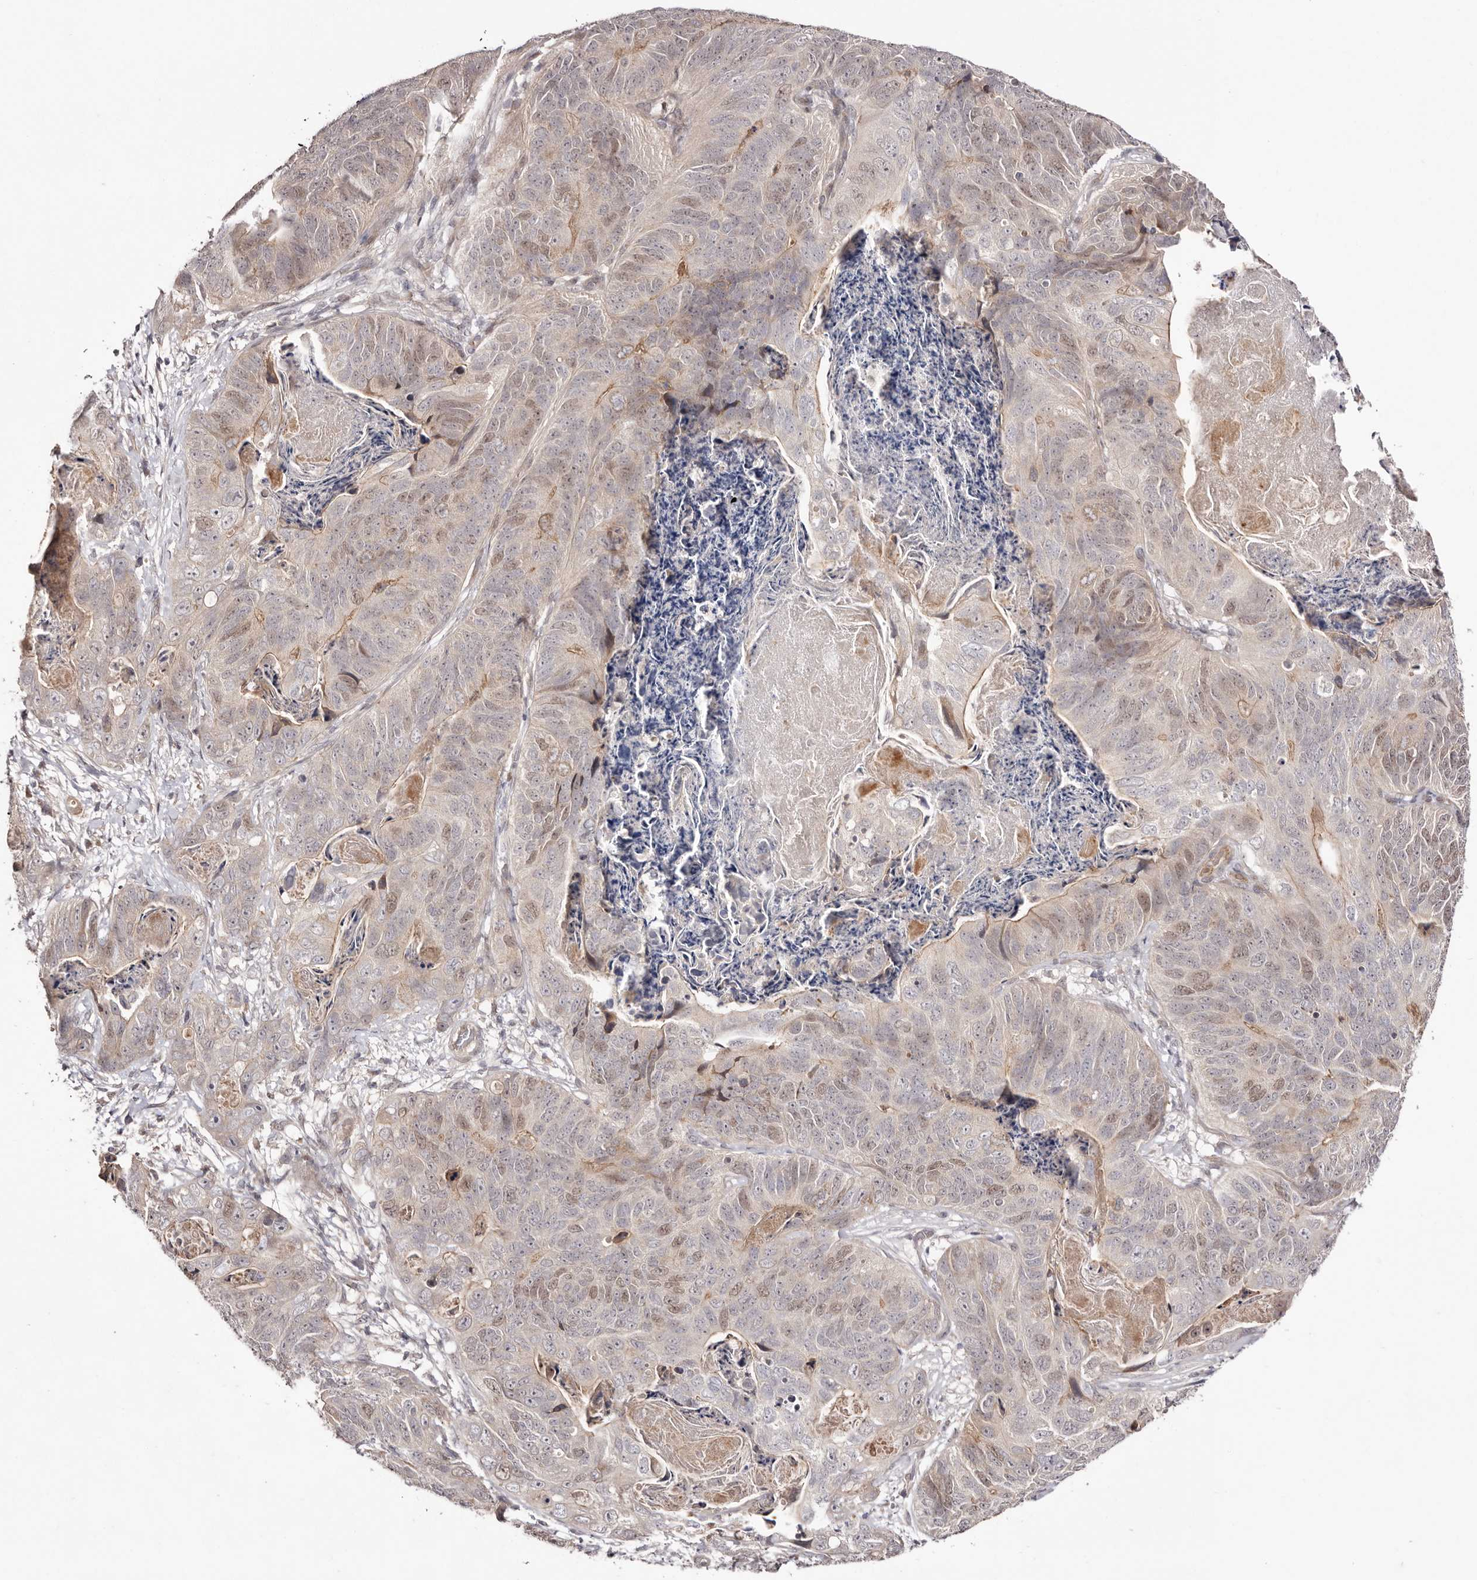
{"staining": {"intensity": "weak", "quantity": "<25%", "location": "cytoplasmic/membranous"}, "tissue": "stomach cancer", "cell_type": "Tumor cells", "image_type": "cancer", "snomed": [{"axis": "morphology", "description": "Normal tissue, NOS"}, {"axis": "morphology", "description": "Adenocarcinoma, NOS"}, {"axis": "topography", "description": "Stomach"}], "caption": "High power microscopy image of an IHC photomicrograph of adenocarcinoma (stomach), revealing no significant staining in tumor cells.", "gene": "EGR3", "patient": {"sex": "female", "age": 89}}